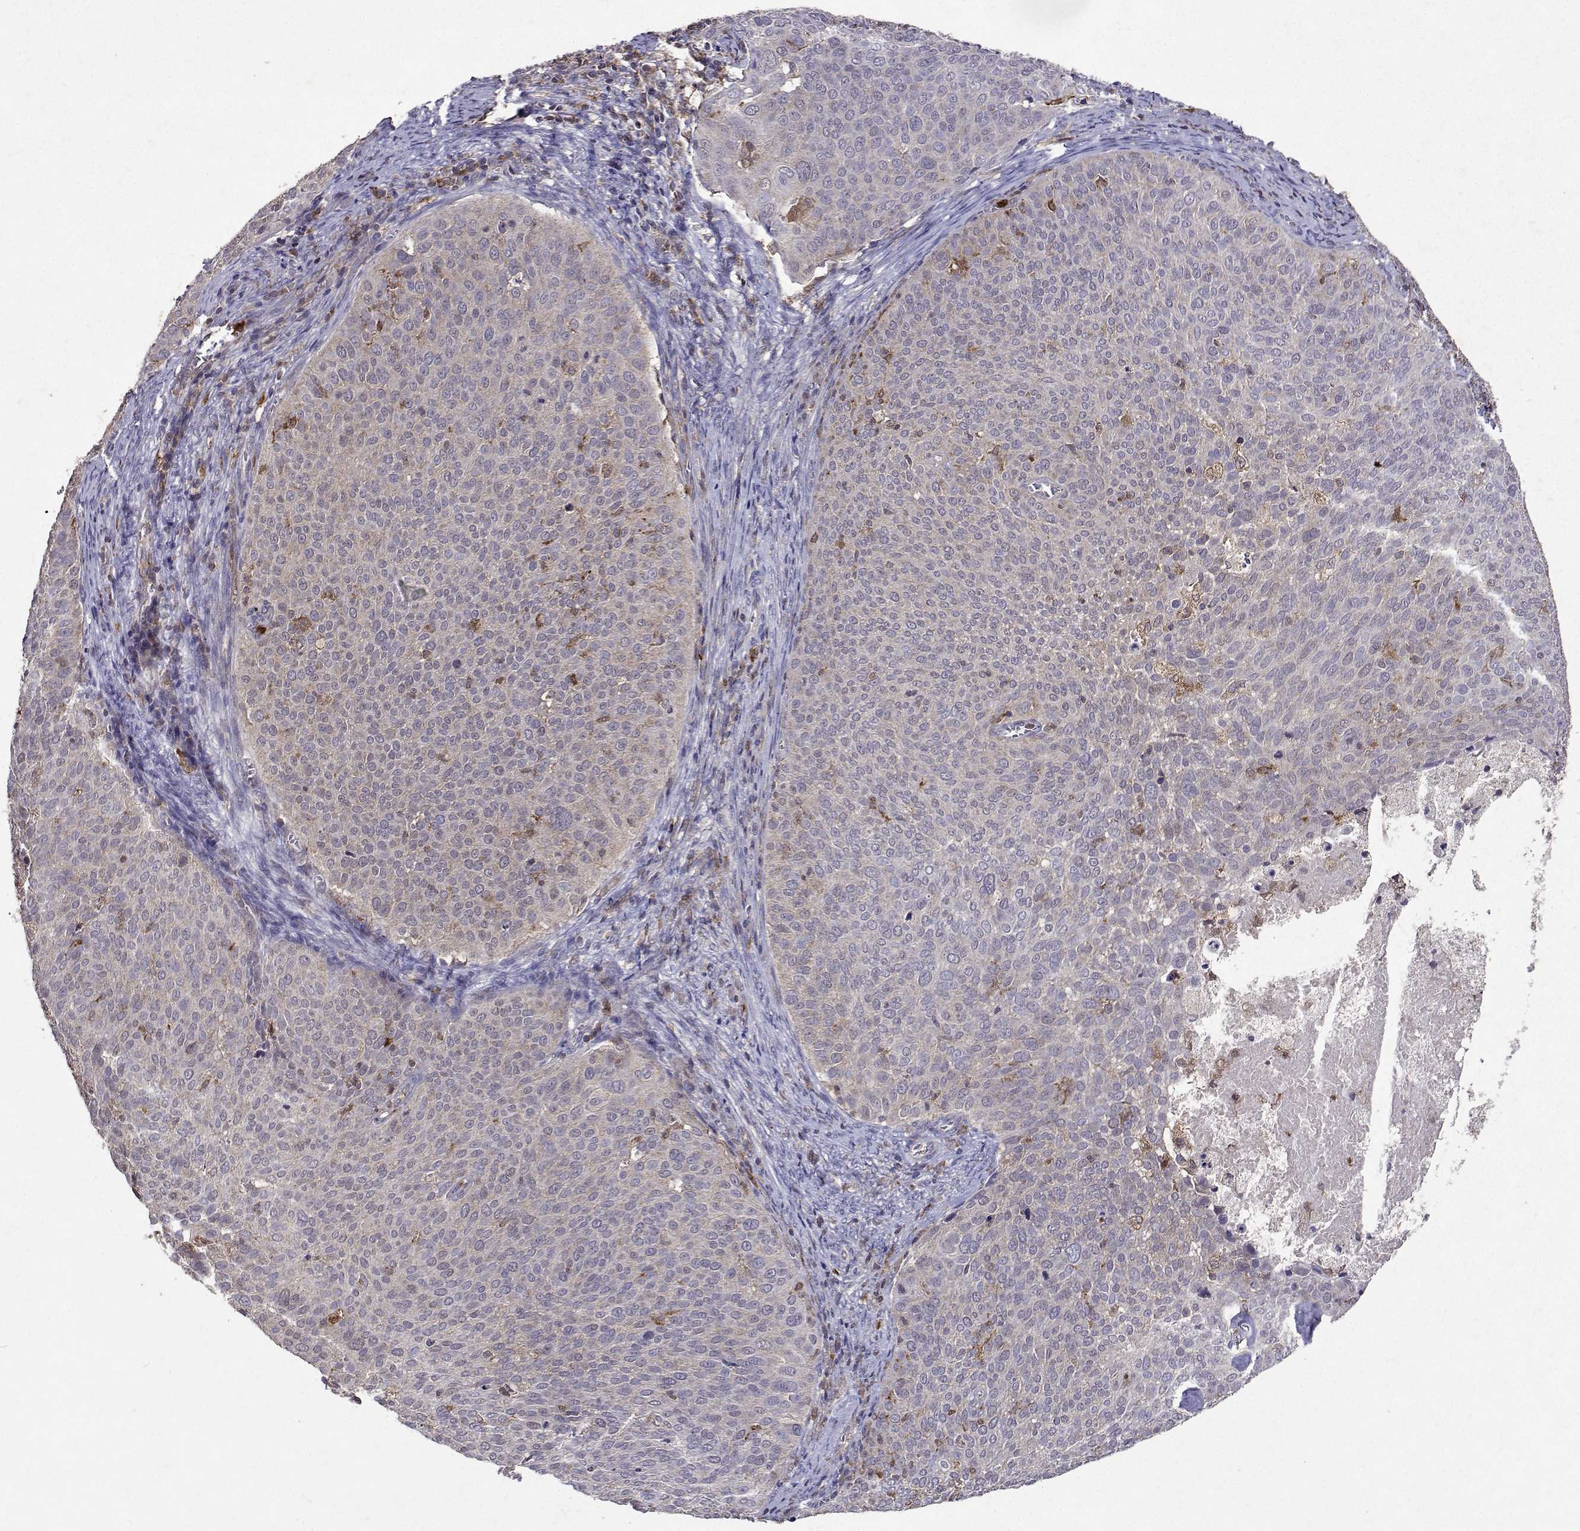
{"staining": {"intensity": "negative", "quantity": "none", "location": "none"}, "tissue": "cervical cancer", "cell_type": "Tumor cells", "image_type": "cancer", "snomed": [{"axis": "morphology", "description": "Squamous cell carcinoma, NOS"}, {"axis": "topography", "description": "Cervix"}], "caption": "Tumor cells are negative for protein expression in human squamous cell carcinoma (cervical). (DAB IHC with hematoxylin counter stain).", "gene": "APAF1", "patient": {"sex": "female", "age": 39}}